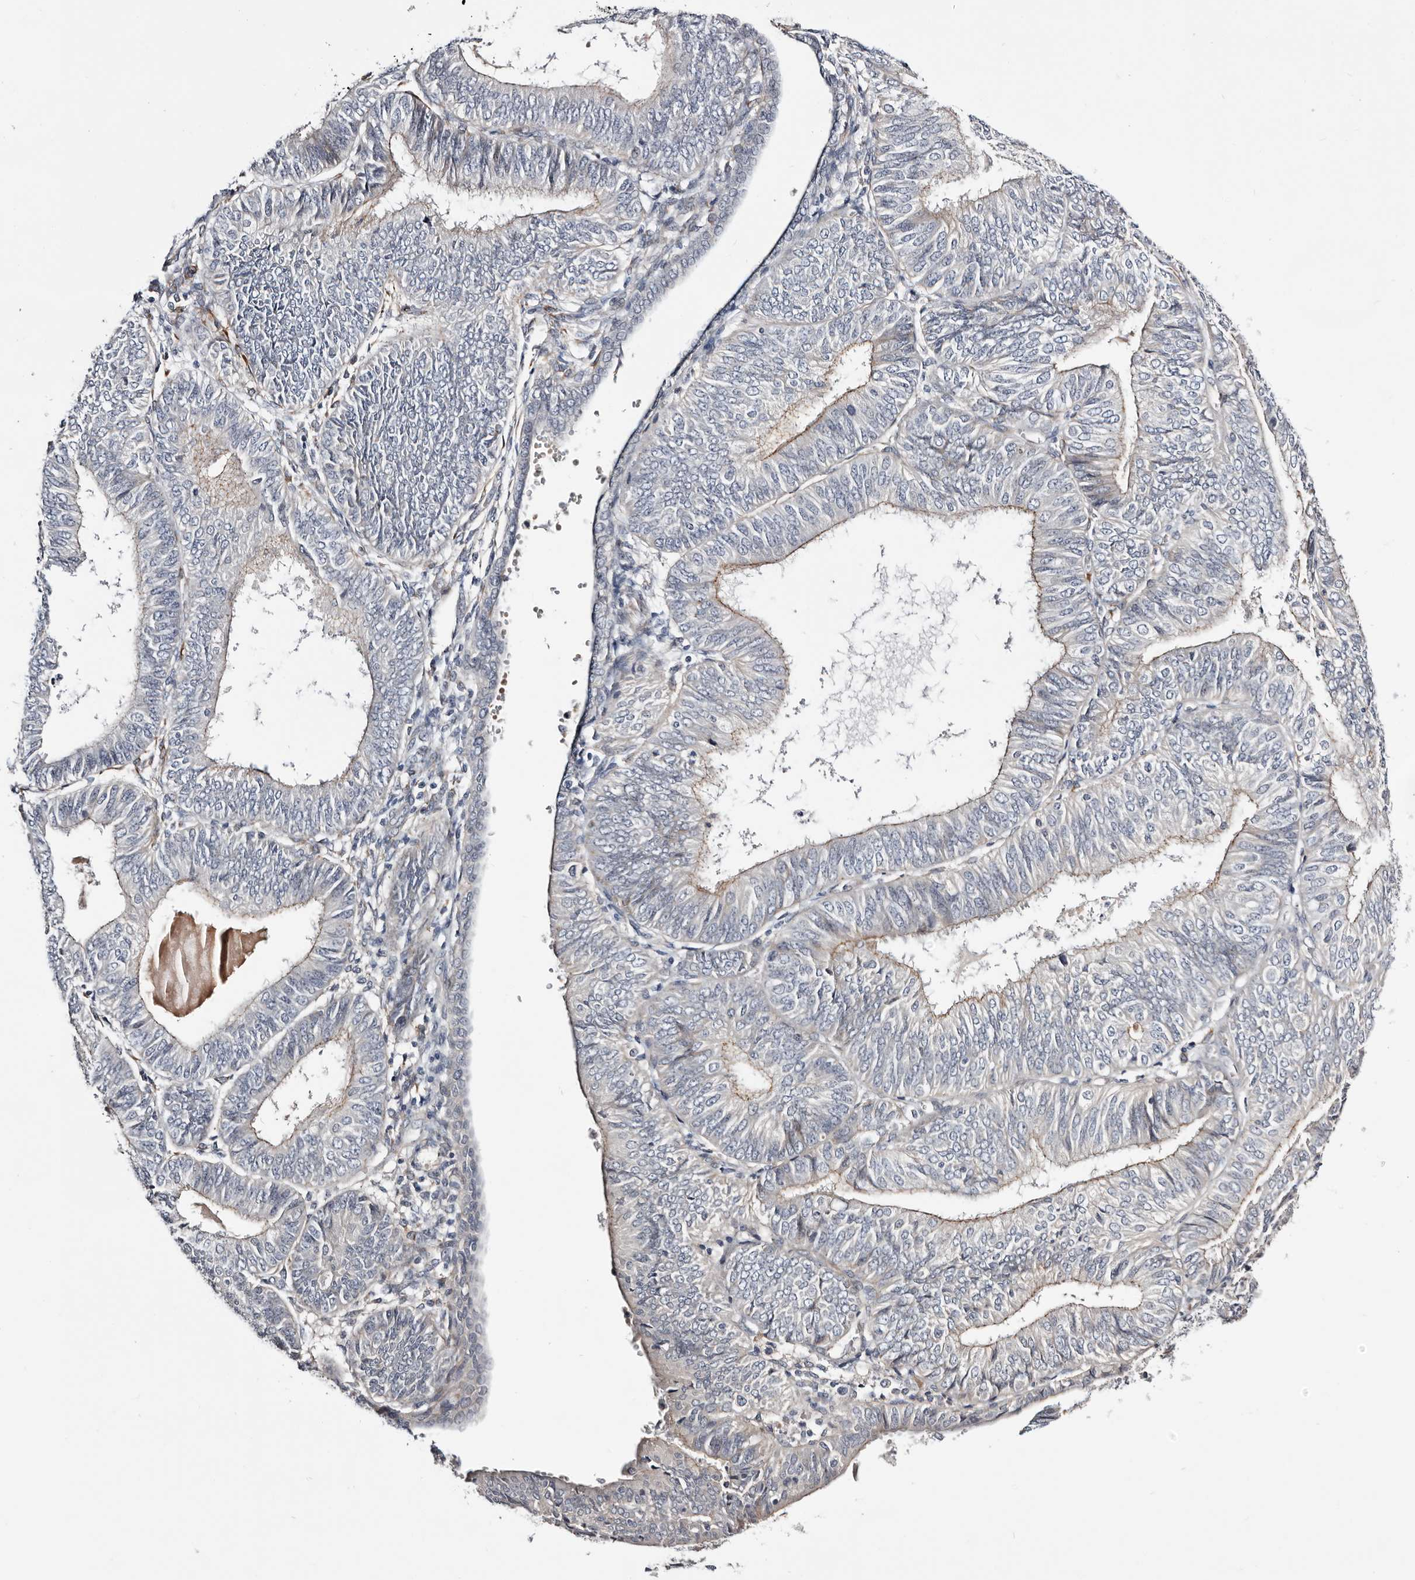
{"staining": {"intensity": "weak", "quantity": "<25%", "location": "cytoplasmic/membranous"}, "tissue": "endometrial cancer", "cell_type": "Tumor cells", "image_type": "cancer", "snomed": [{"axis": "morphology", "description": "Adenocarcinoma, NOS"}, {"axis": "topography", "description": "Endometrium"}], "caption": "Protein analysis of endometrial cancer reveals no significant expression in tumor cells.", "gene": "USH1C", "patient": {"sex": "female", "age": 58}}